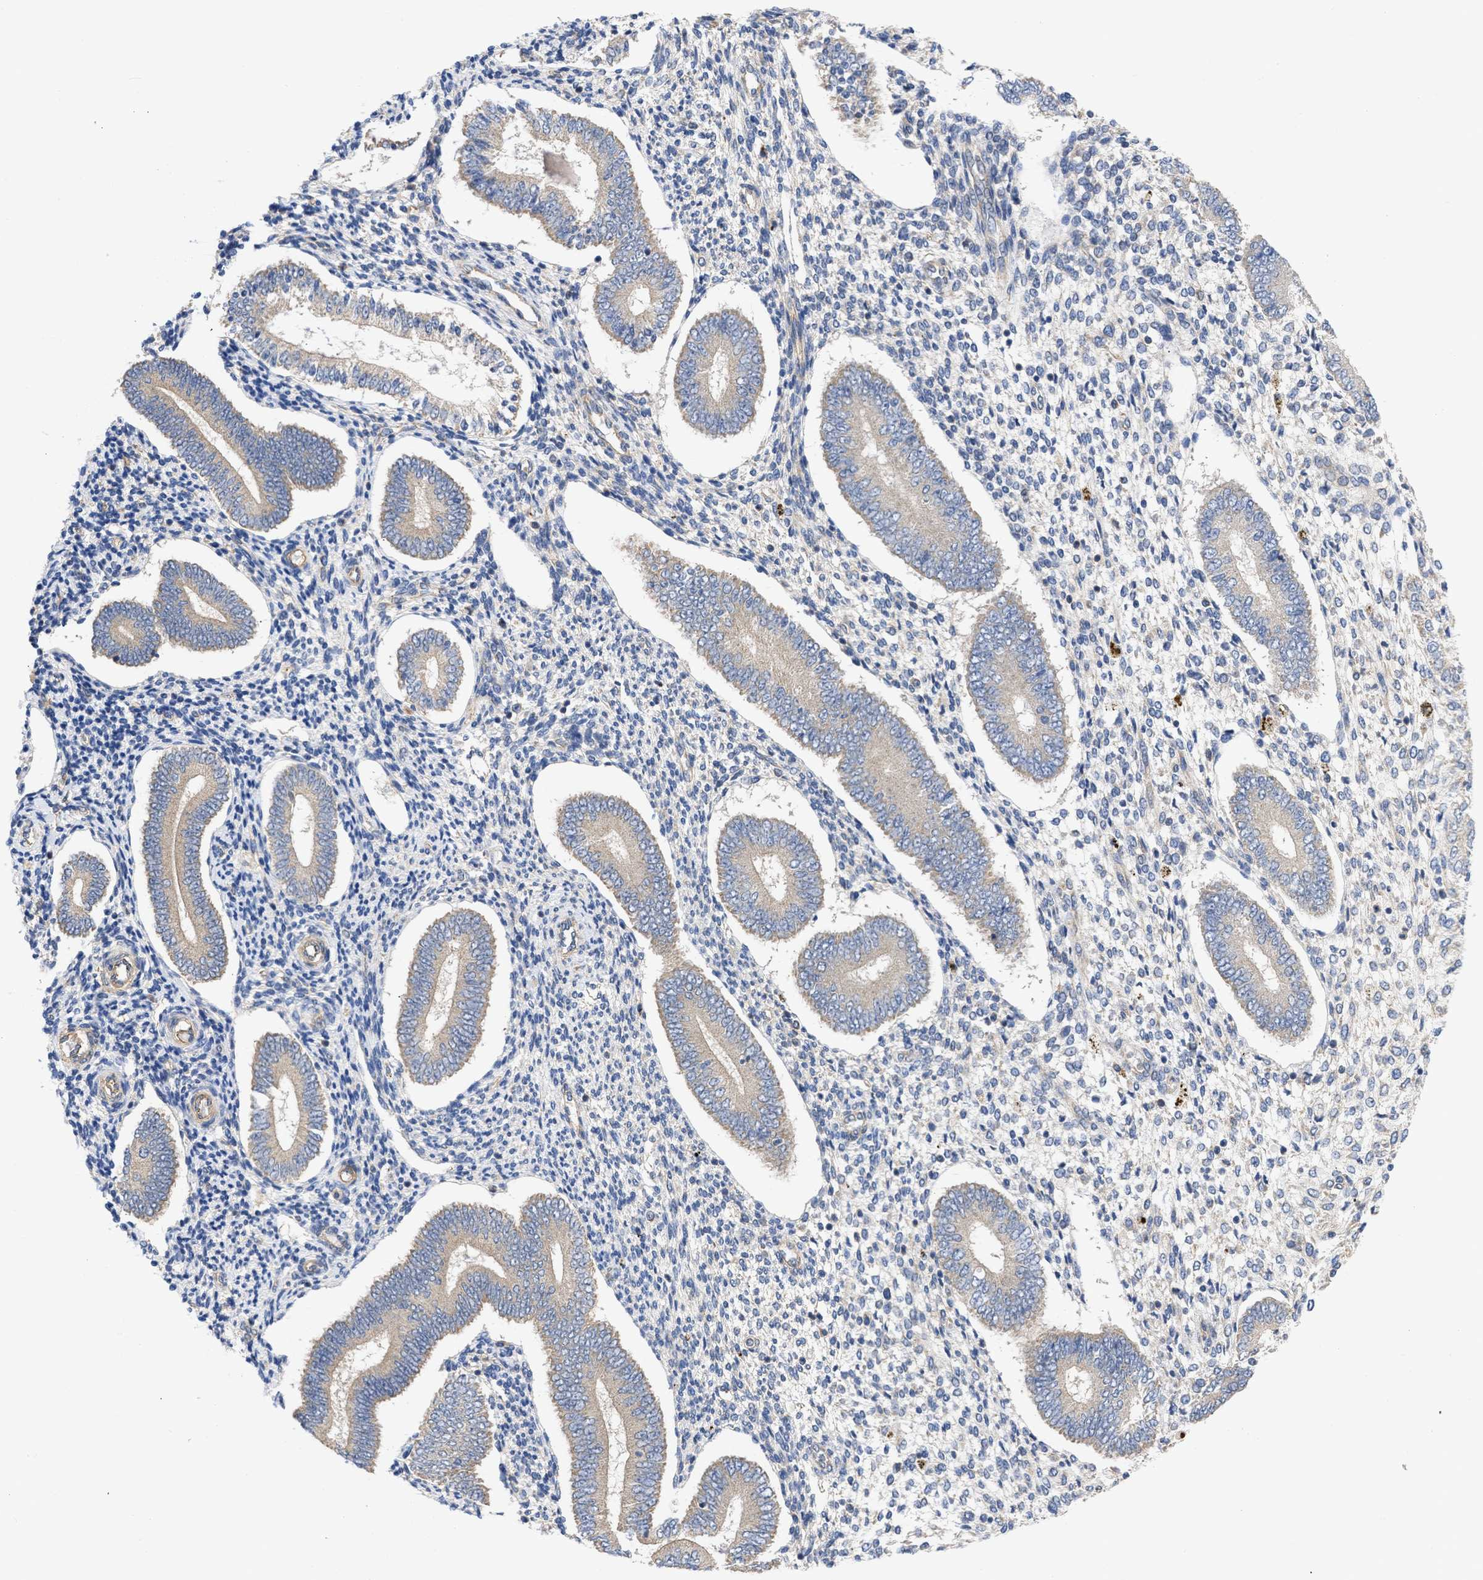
{"staining": {"intensity": "weak", "quantity": "25%-75%", "location": "cytoplasmic/membranous"}, "tissue": "endometrium", "cell_type": "Cells in endometrial stroma", "image_type": "normal", "snomed": [{"axis": "morphology", "description": "Normal tissue, NOS"}, {"axis": "topography", "description": "Endometrium"}], "caption": "Brown immunohistochemical staining in benign human endometrium reveals weak cytoplasmic/membranous staining in approximately 25%-75% of cells in endometrial stroma. The staining was performed using DAB (3,3'-diaminobenzidine) to visualize the protein expression in brown, while the nuclei were stained in blue with hematoxylin (Magnification: 20x).", "gene": "MAP2K3", "patient": {"sex": "female", "age": 42}}